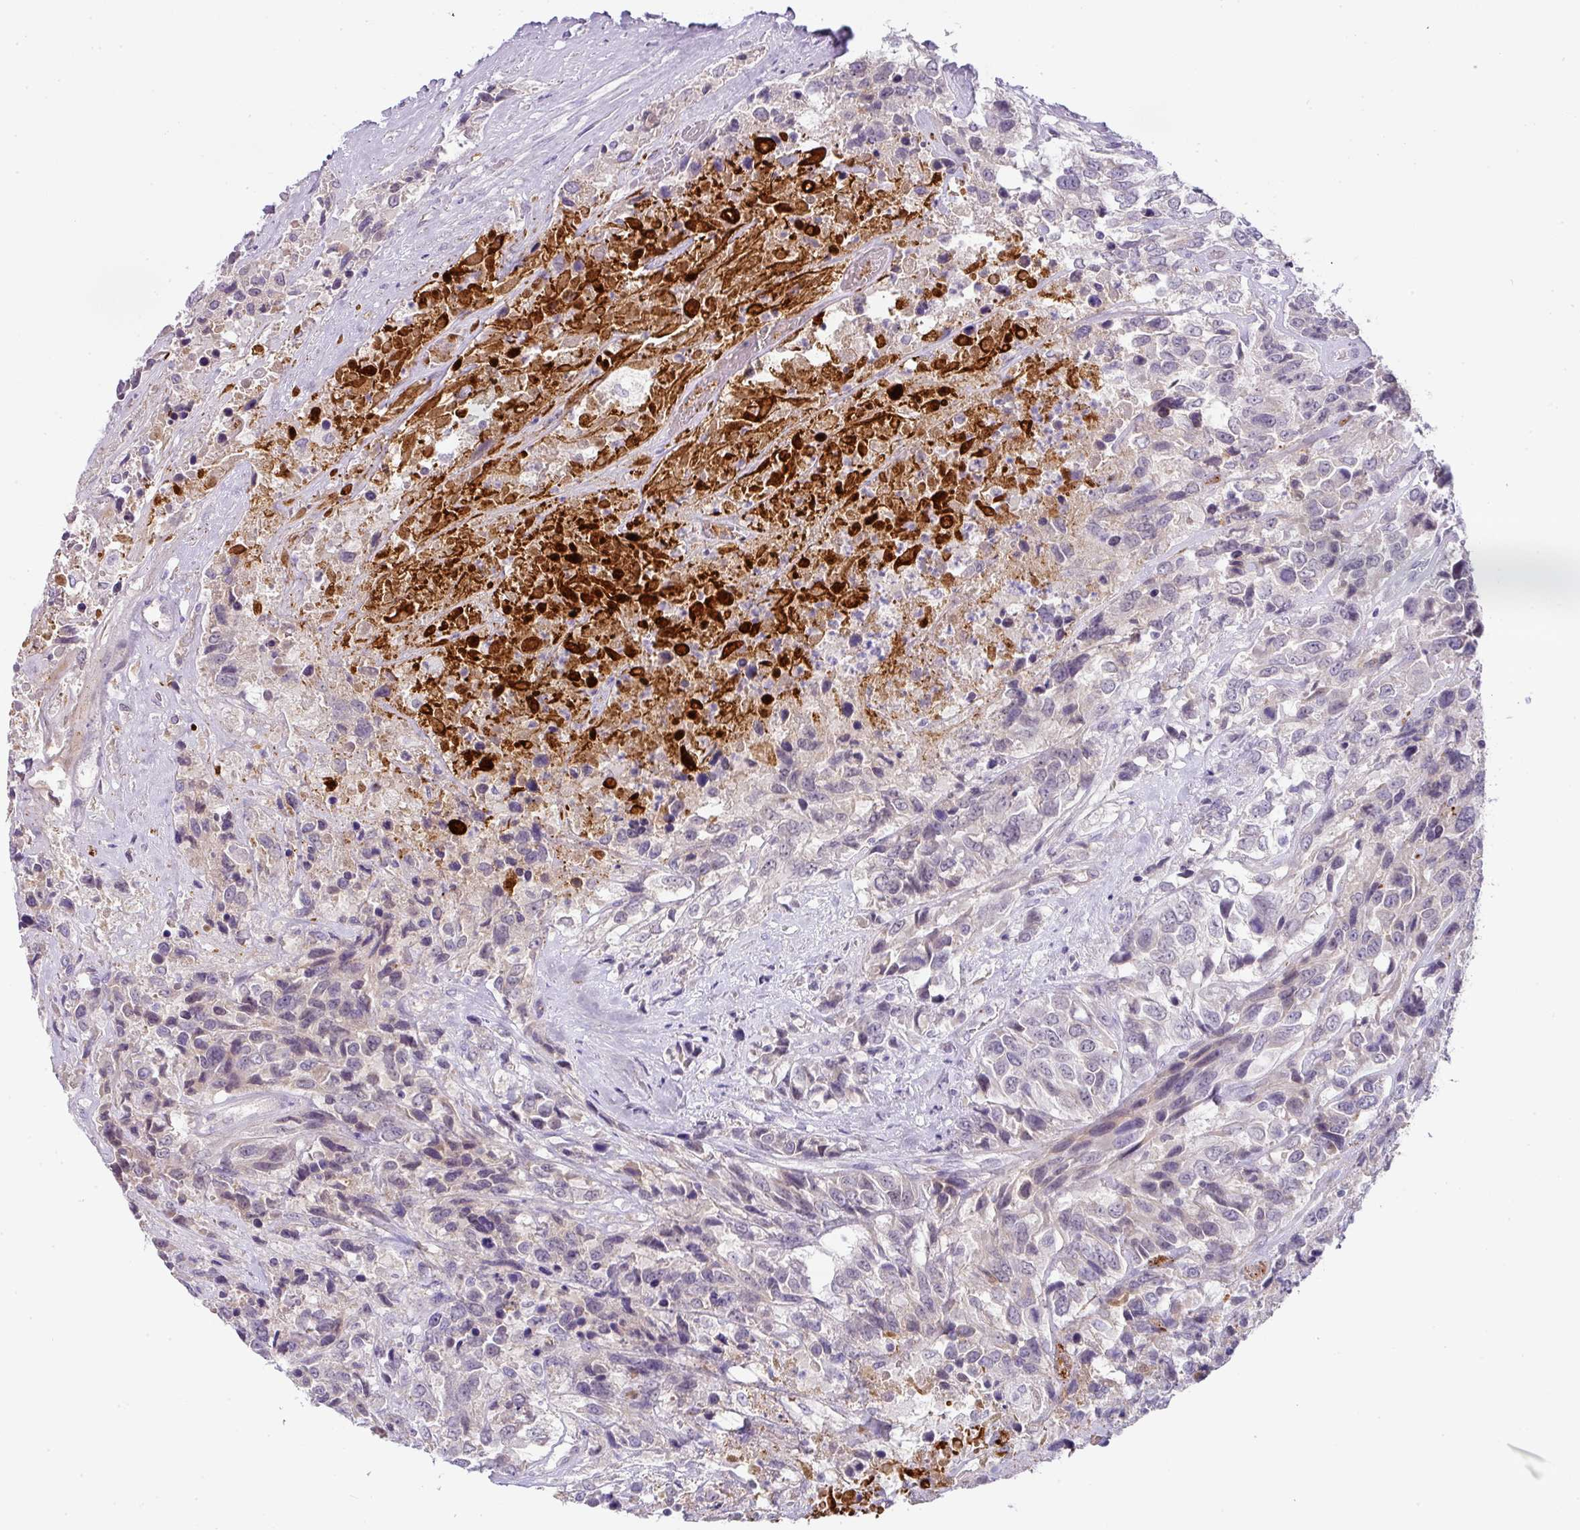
{"staining": {"intensity": "negative", "quantity": "none", "location": "none"}, "tissue": "urothelial cancer", "cell_type": "Tumor cells", "image_type": "cancer", "snomed": [{"axis": "morphology", "description": "Urothelial carcinoma, High grade"}, {"axis": "topography", "description": "Urinary bladder"}], "caption": "Protein analysis of high-grade urothelial carcinoma demonstrates no significant positivity in tumor cells. Nuclei are stained in blue.", "gene": "FGF17", "patient": {"sex": "female", "age": 70}}